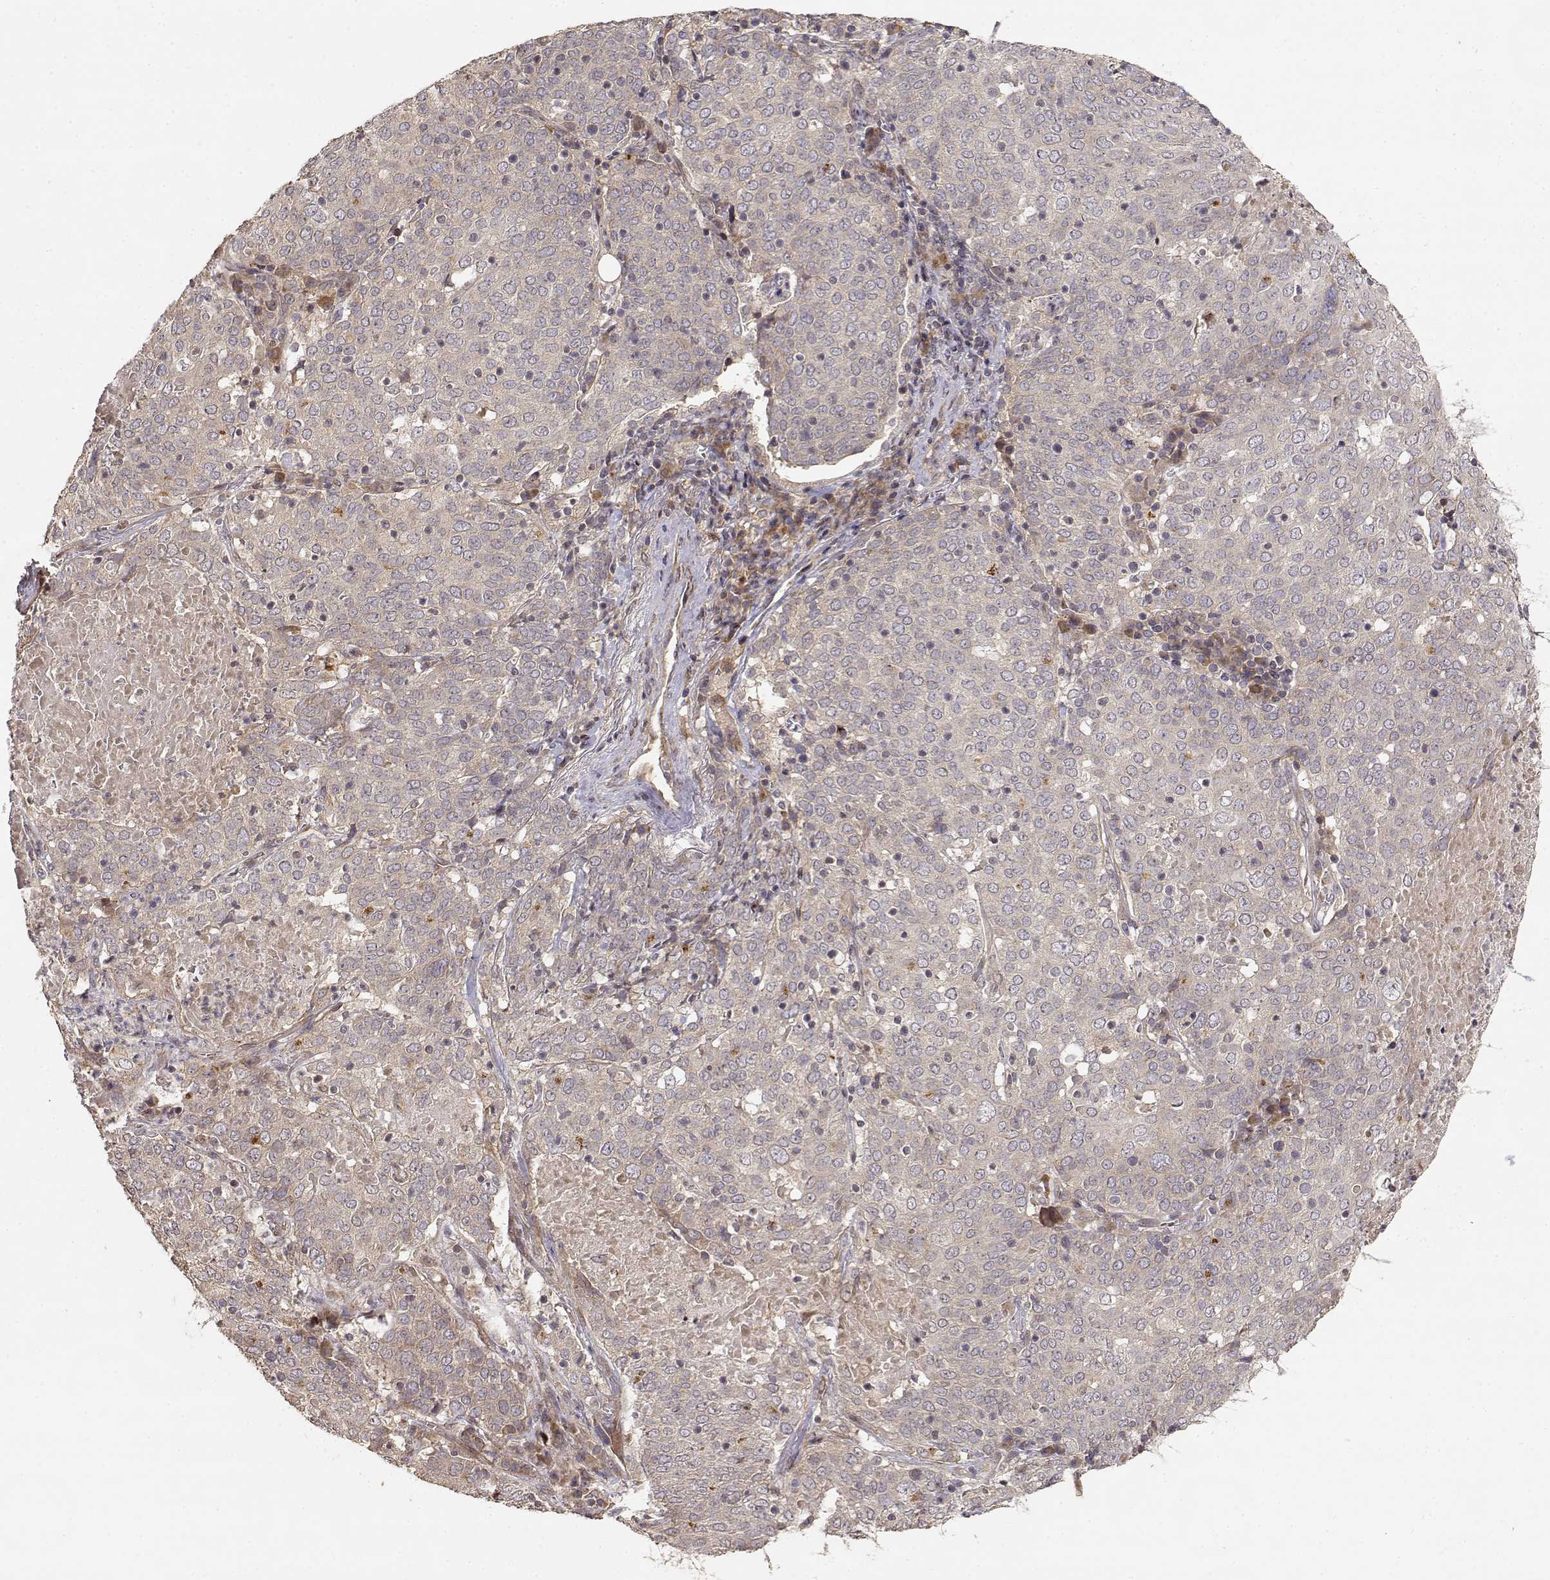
{"staining": {"intensity": "weak", "quantity": ">75%", "location": "cytoplasmic/membranous"}, "tissue": "lung cancer", "cell_type": "Tumor cells", "image_type": "cancer", "snomed": [{"axis": "morphology", "description": "Squamous cell carcinoma, NOS"}, {"axis": "topography", "description": "Lung"}], "caption": "Brown immunohistochemical staining in human lung cancer displays weak cytoplasmic/membranous positivity in about >75% of tumor cells. The staining is performed using DAB brown chromogen to label protein expression. The nuclei are counter-stained blue using hematoxylin.", "gene": "PICK1", "patient": {"sex": "male", "age": 82}}